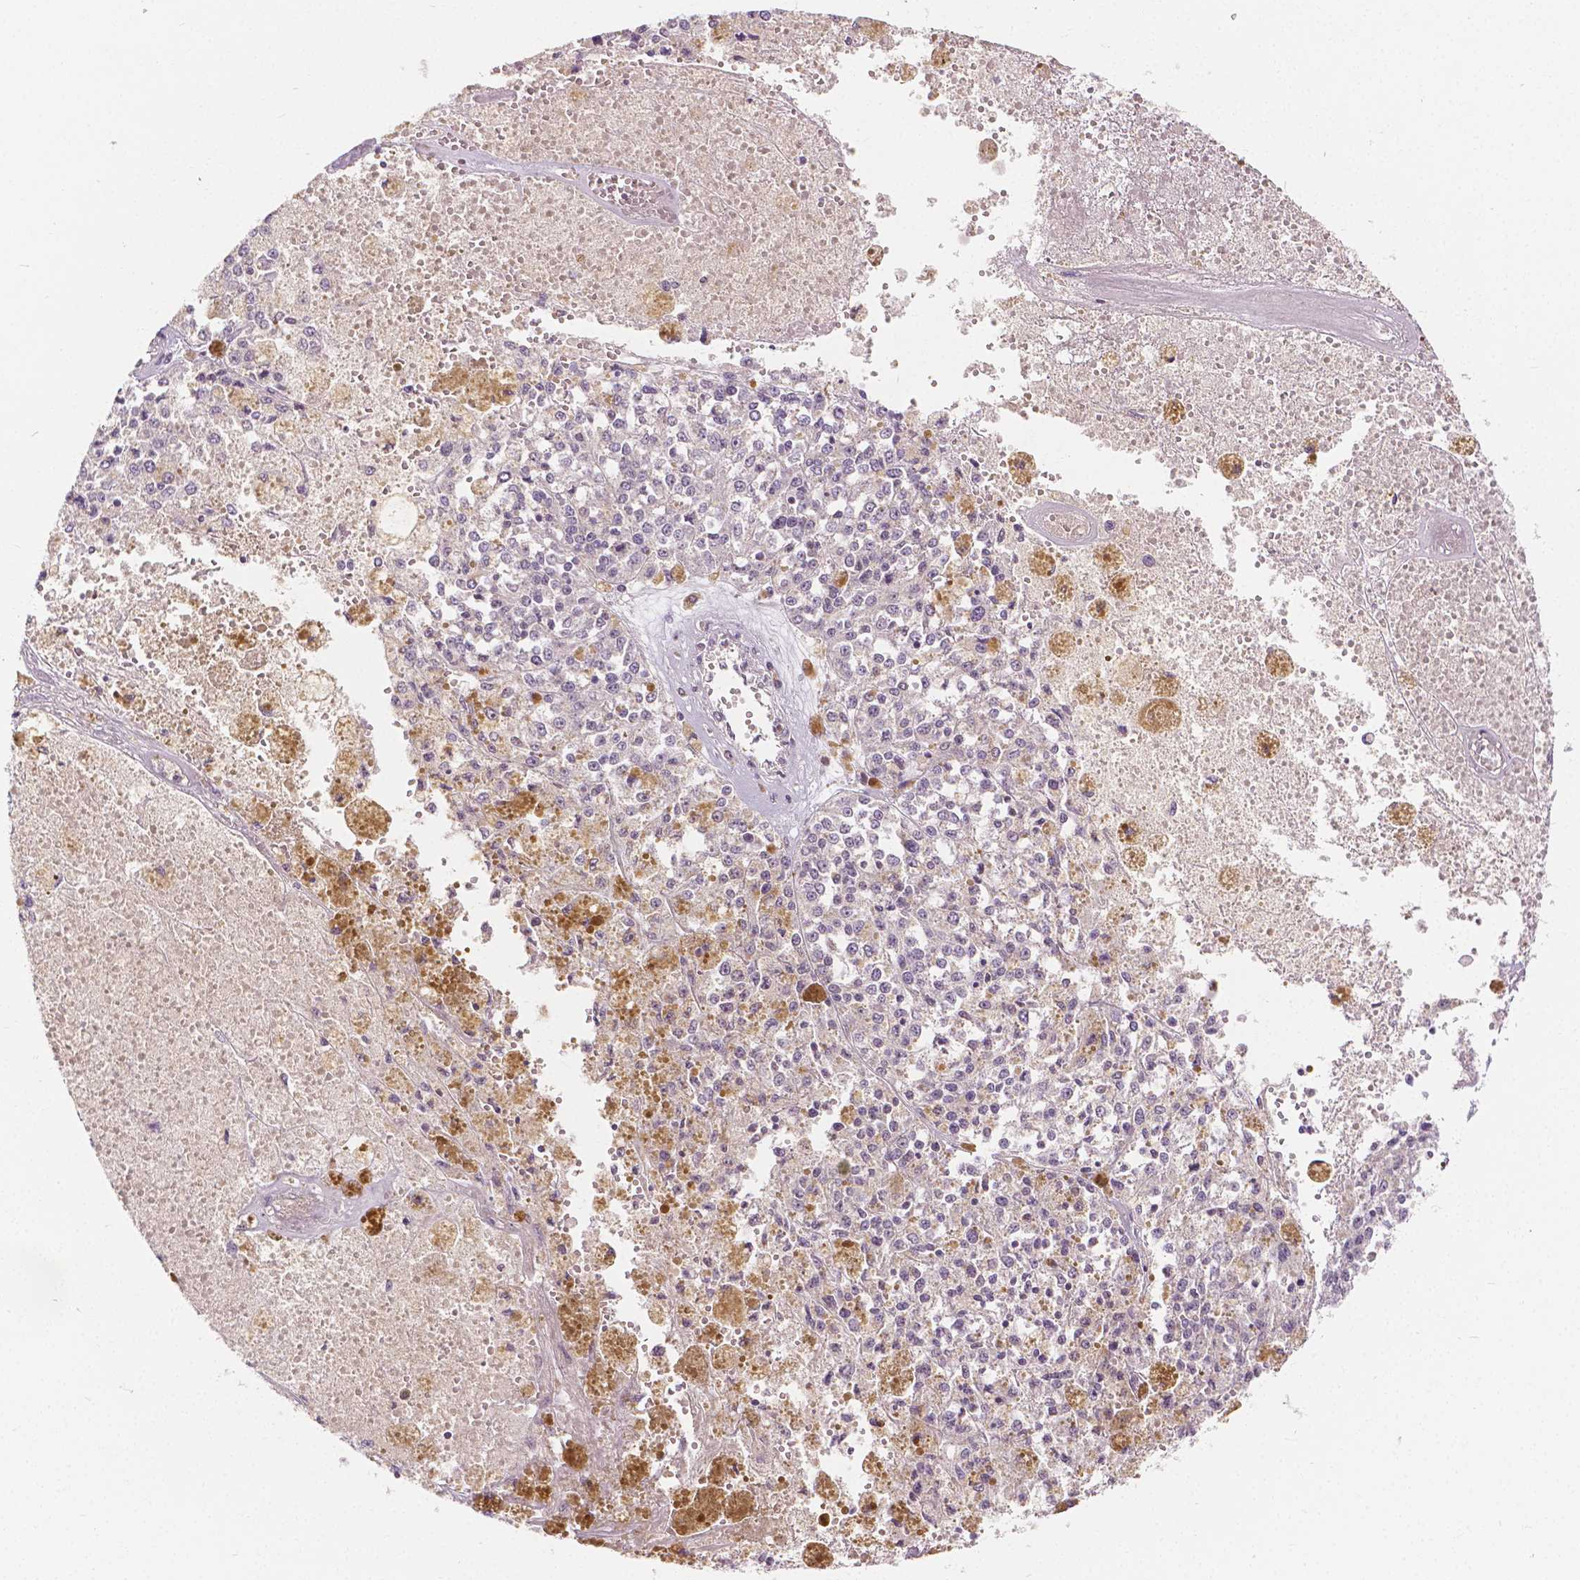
{"staining": {"intensity": "negative", "quantity": "none", "location": "none"}, "tissue": "melanoma", "cell_type": "Tumor cells", "image_type": "cancer", "snomed": [{"axis": "morphology", "description": "Malignant melanoma, Metastatic site"}, {"axis": "topography", "description": "Lymph node"}], "caption": "A histopathology image of human malignant melanoma (metastatic site) is negative for staining in tumor cells.", "gene": "NAPRT", "patient": {"sex": "female", "age": 64}}